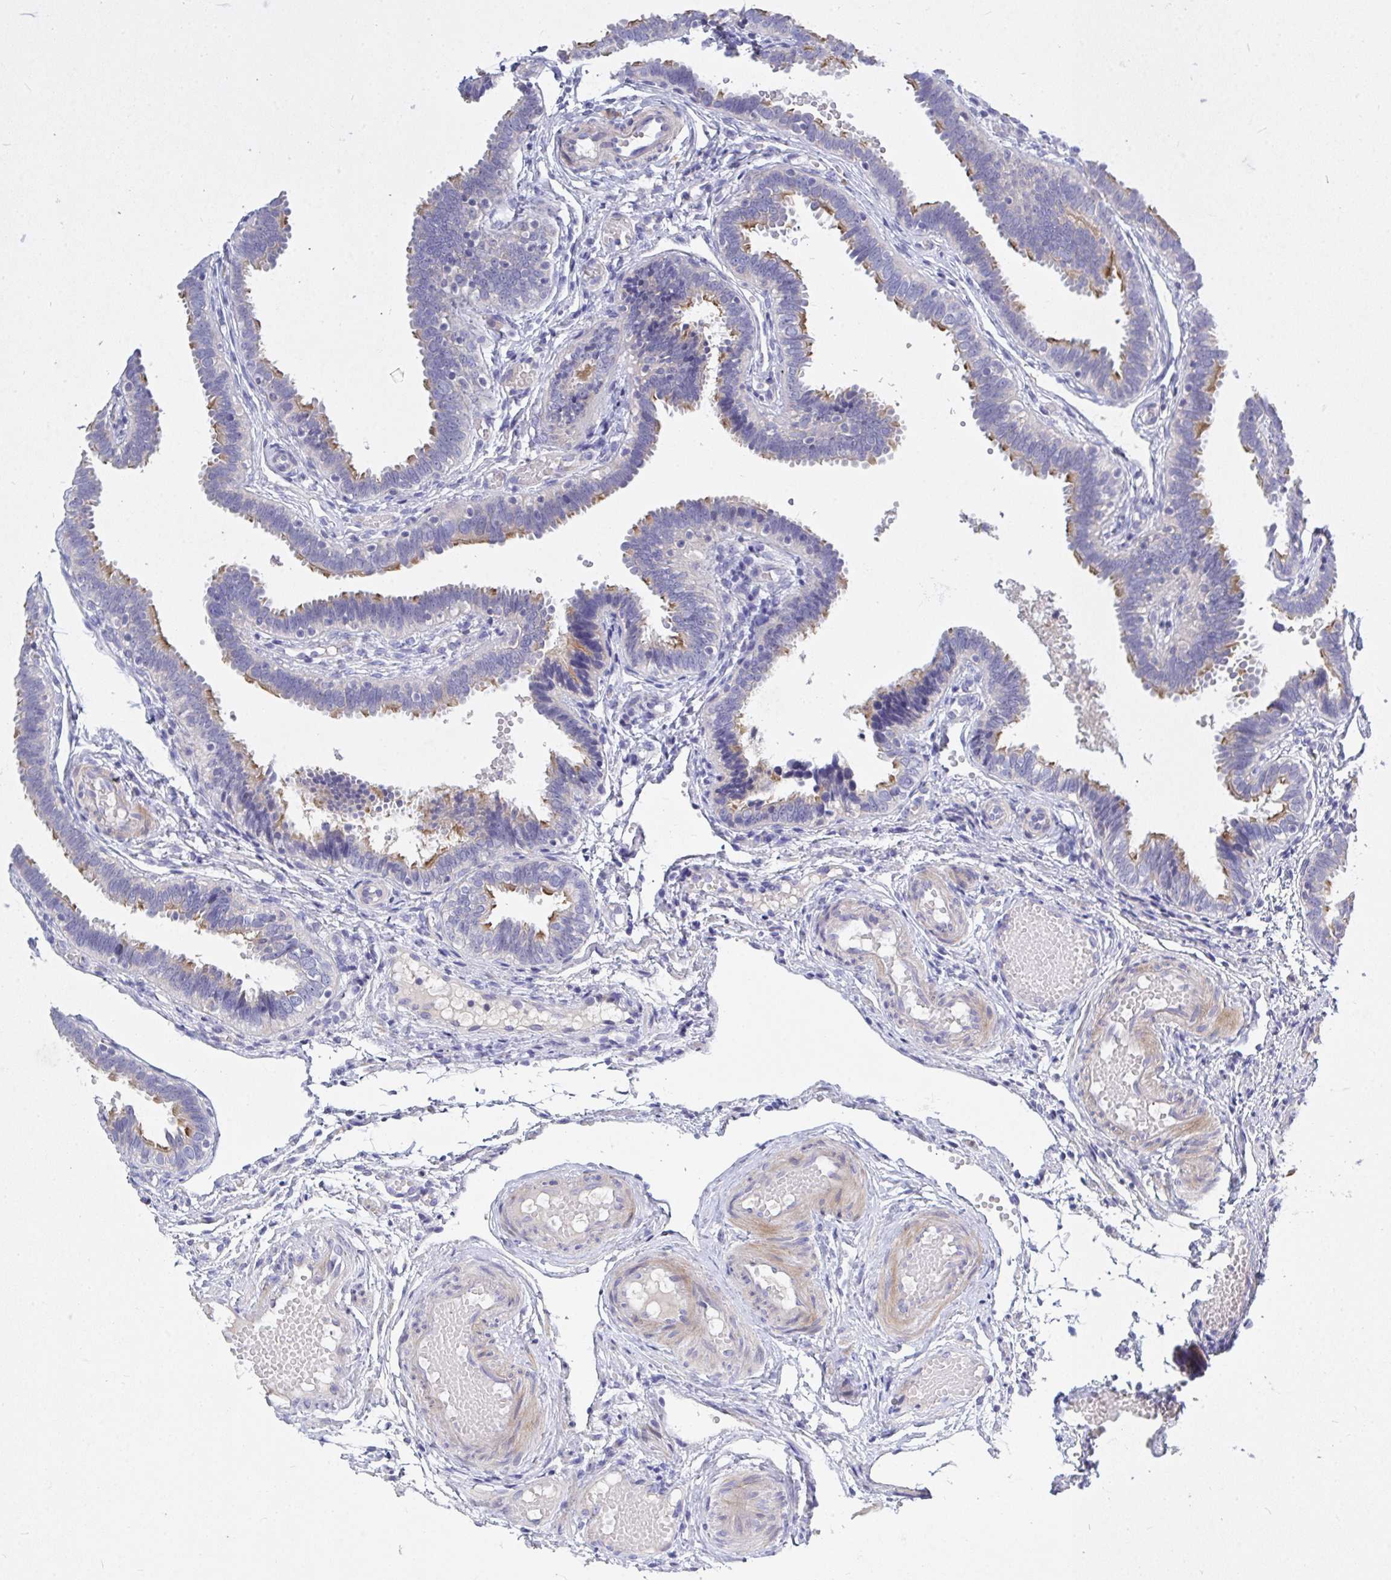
{"staining": {"intensity": "moderate", "quantity": "<25%", "location": "cytoplasmic/membranous"}, "tissue": "fallopian tube", "cell_type": "Glandular cells", "image_type": "normal", "snomed": [{"axis": "morphology", "description": "Normal tissue, NOS"}, {"axis": "topography", "description": "Fallopian tube"}], "caption": "IHC staining of normal fallopian tube, which exhibits low levels of moderate cytoplasmic/membranous staining in about <25% of glandular cells indicating moderate cytoplasmic/membranous protein positivity. The staining was performed using DAB (3,3'-diaminobenzidine) (brown) for protein detection and nuclei were counterstained in hematoxylin (blue).", "gene": "ZNF561", "patient": {"sex": "female", "age": 37}}